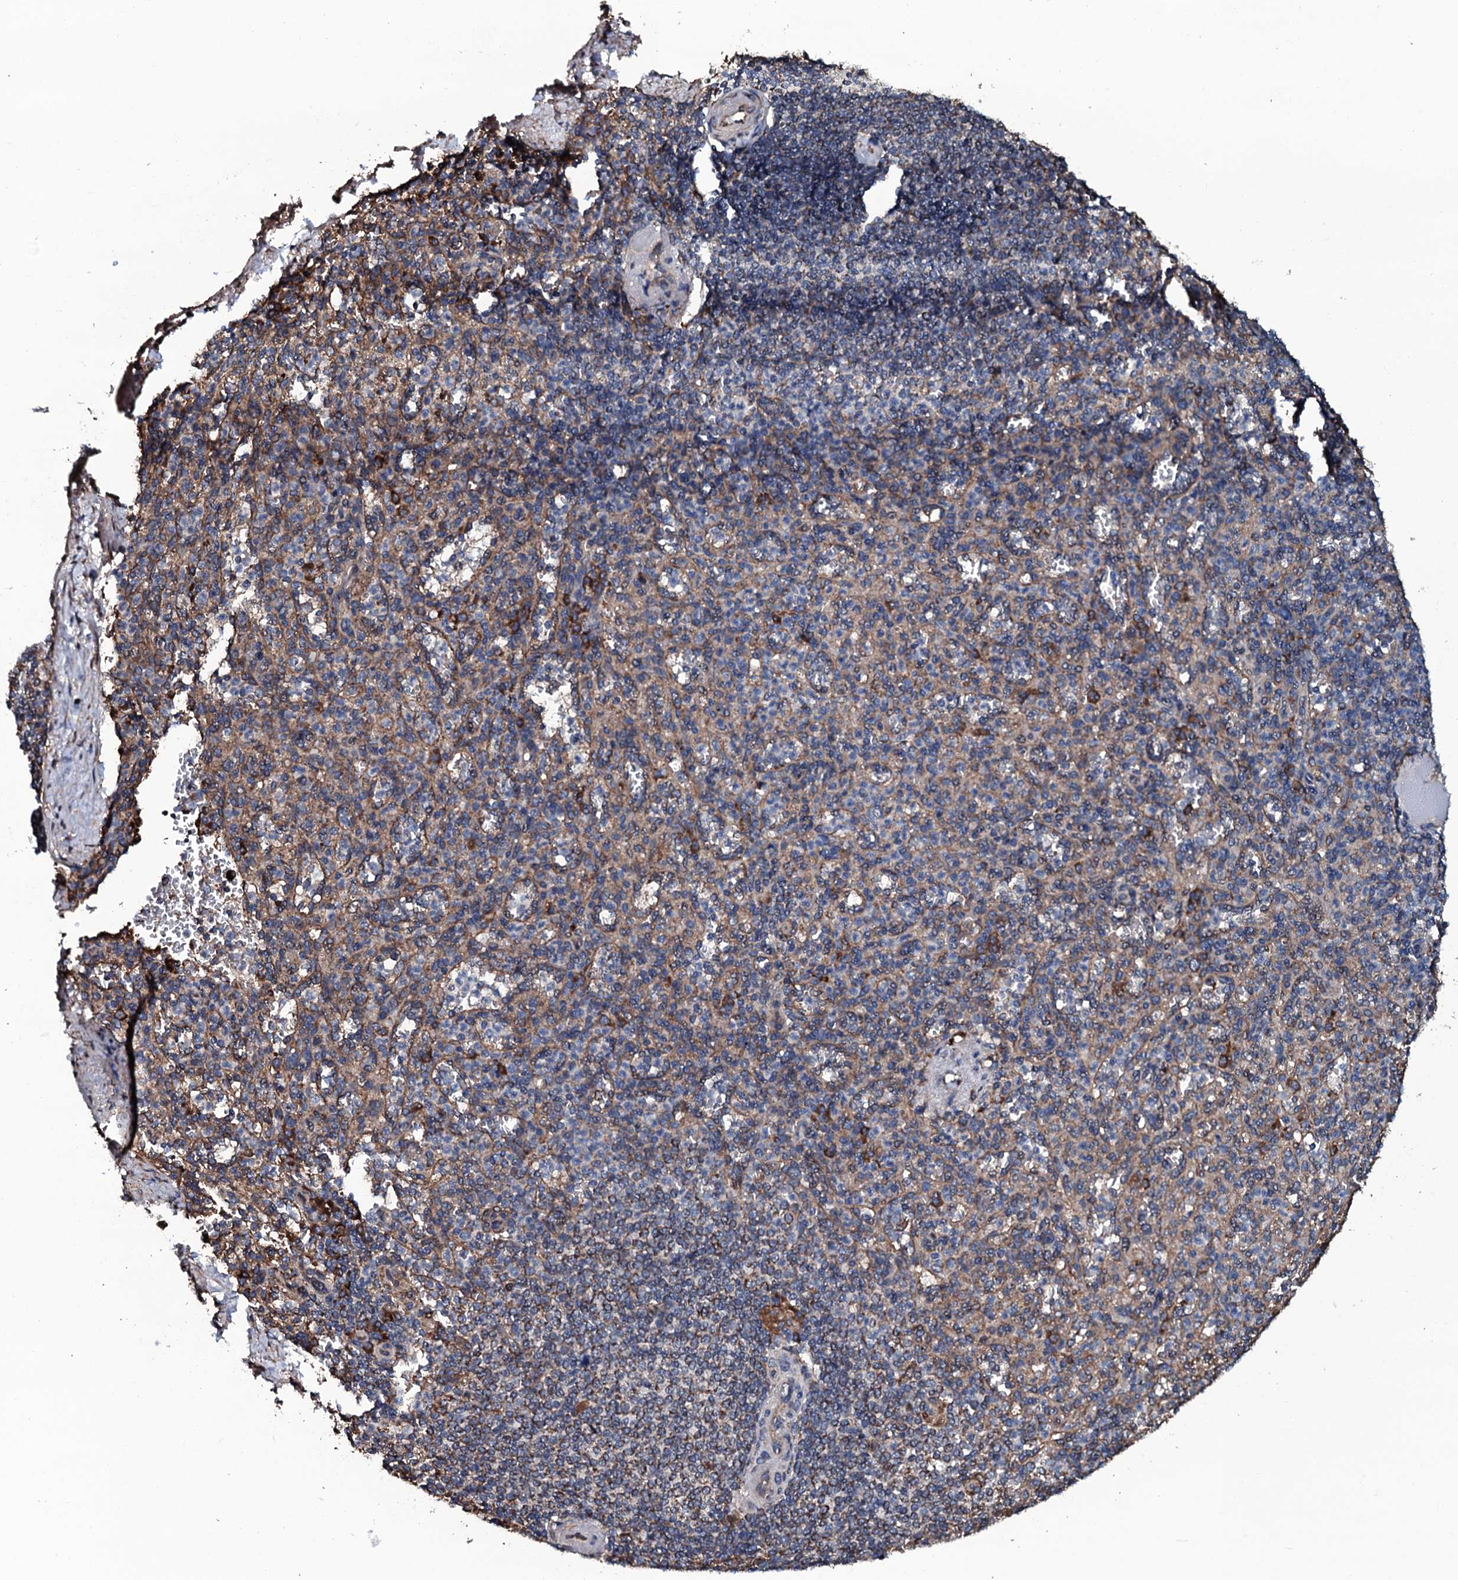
{"staining": {"intensity": "moderate", "quantity": "25%-75%", "location": "cytoplasmic/membranous"}, "tissue": "spleen", "cell_type": "Cells in red pulp", "image_type": "normal", "snomed": [{"axis": "morphology", "description": "Normal tissue, NOS"}, {"axis": "topography", "description": "Spleen"}], "caption": "Cells in red pulp display medium levels of moderate cytoplasmic/membranous staining in about 25%-75% of cells in normal human spleen. (Stains: DAB in brown, nuclei in blue, Microscopy: brightfield microscopy at high magnification).", "gene": "RAB12", "patient": {"sex": "female", "age": 74}}